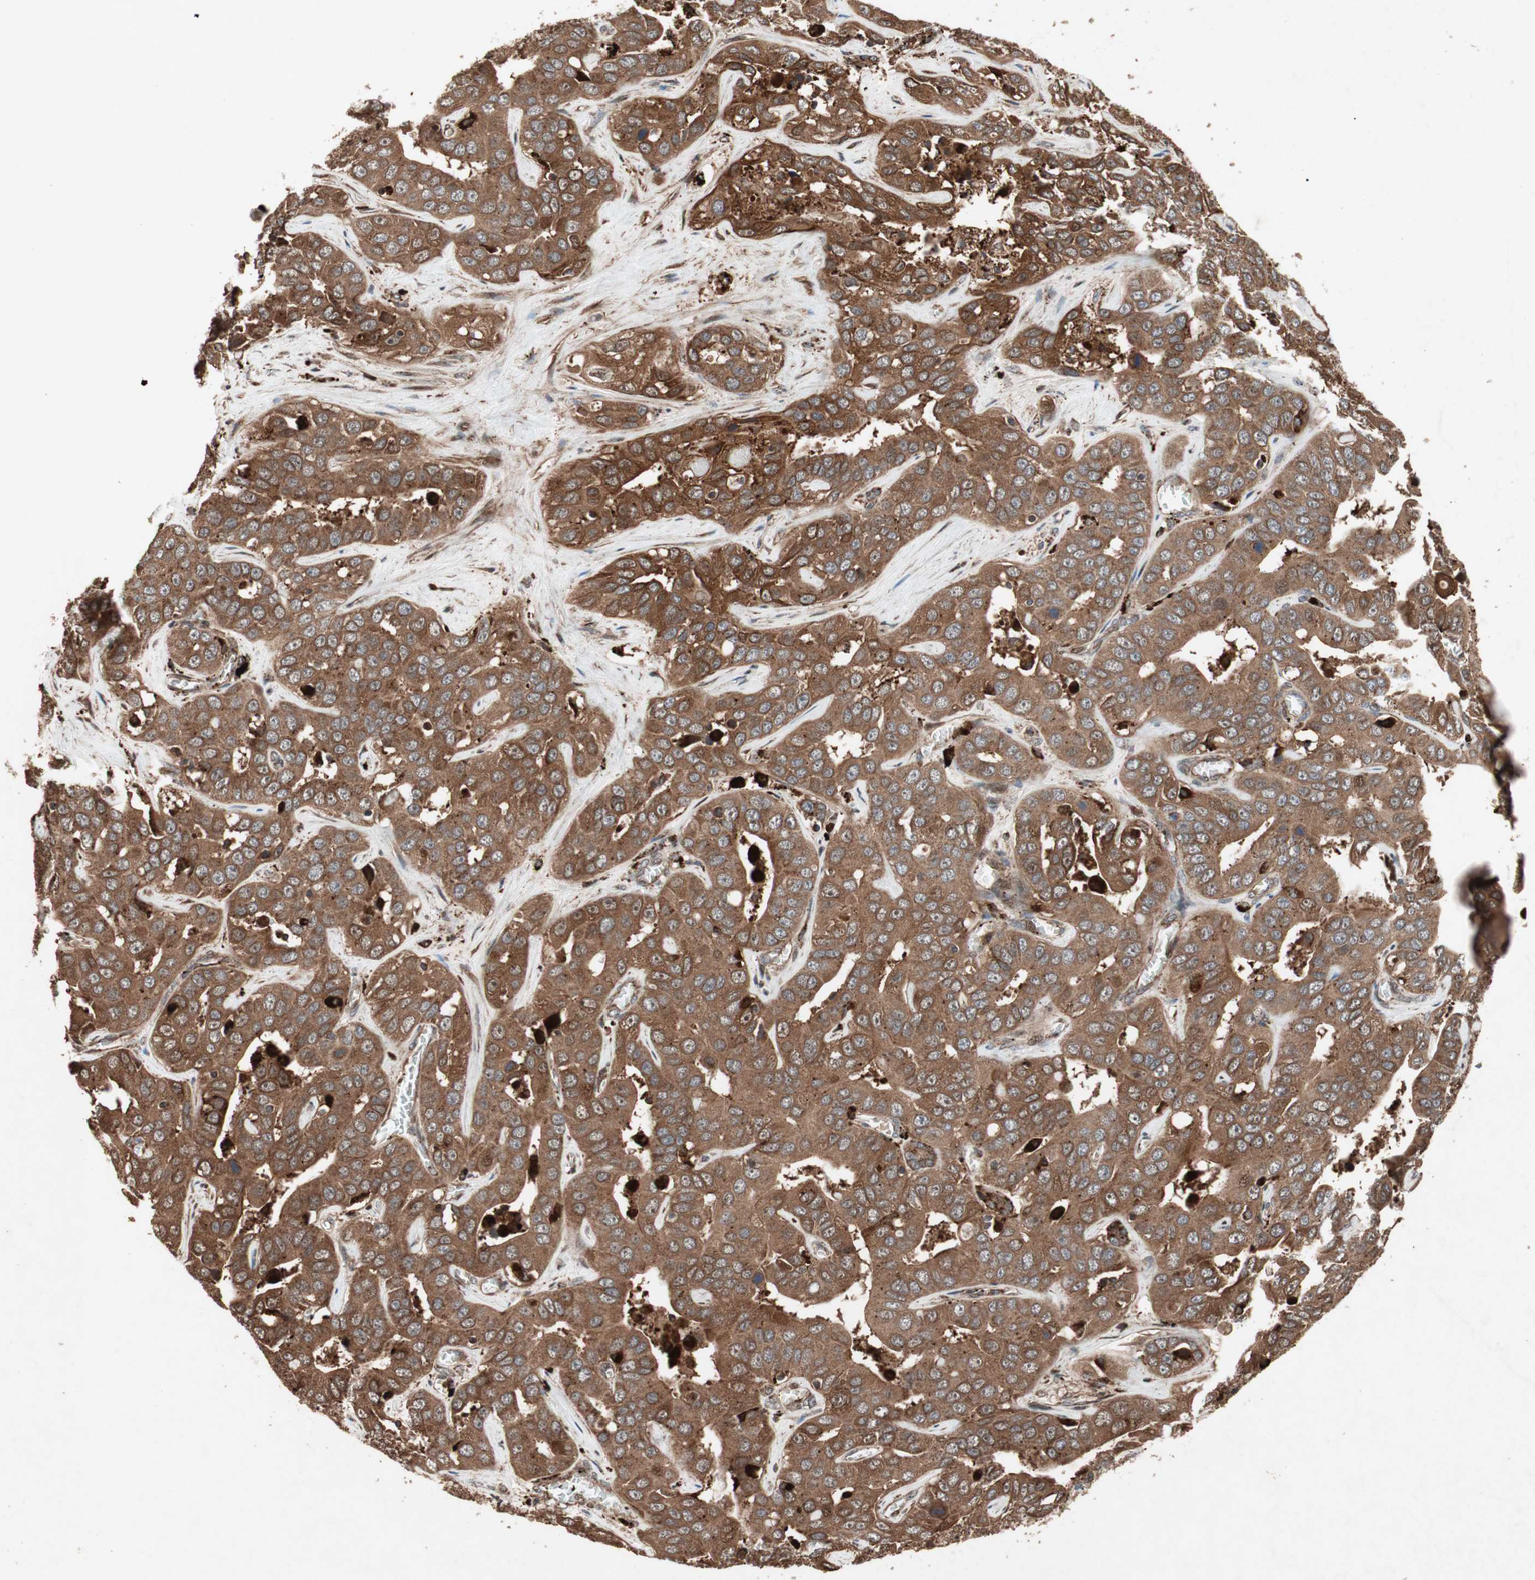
{"staining": {"intensity": "strong", "quantity": ">75%", "location": "cytoplasmic/membranous"}, "tissue": "liver cancer", "cell_type": "Tumor cells", "image_type": "cancer", "snomed": [{"axis": "morphology", "description": "Cholangiocarcinoma"}, {"axis": "topography", "description": "Liver"}], "caption": "This is an image of immunohistochemistry (IHC) staining of cholangiocarcinoma (liver), which shows strong positivity in the cytoplasmic/membranous of tumor cells.", "gene": "RAB1A", "patient": {"sex": "female", "age": 52}}